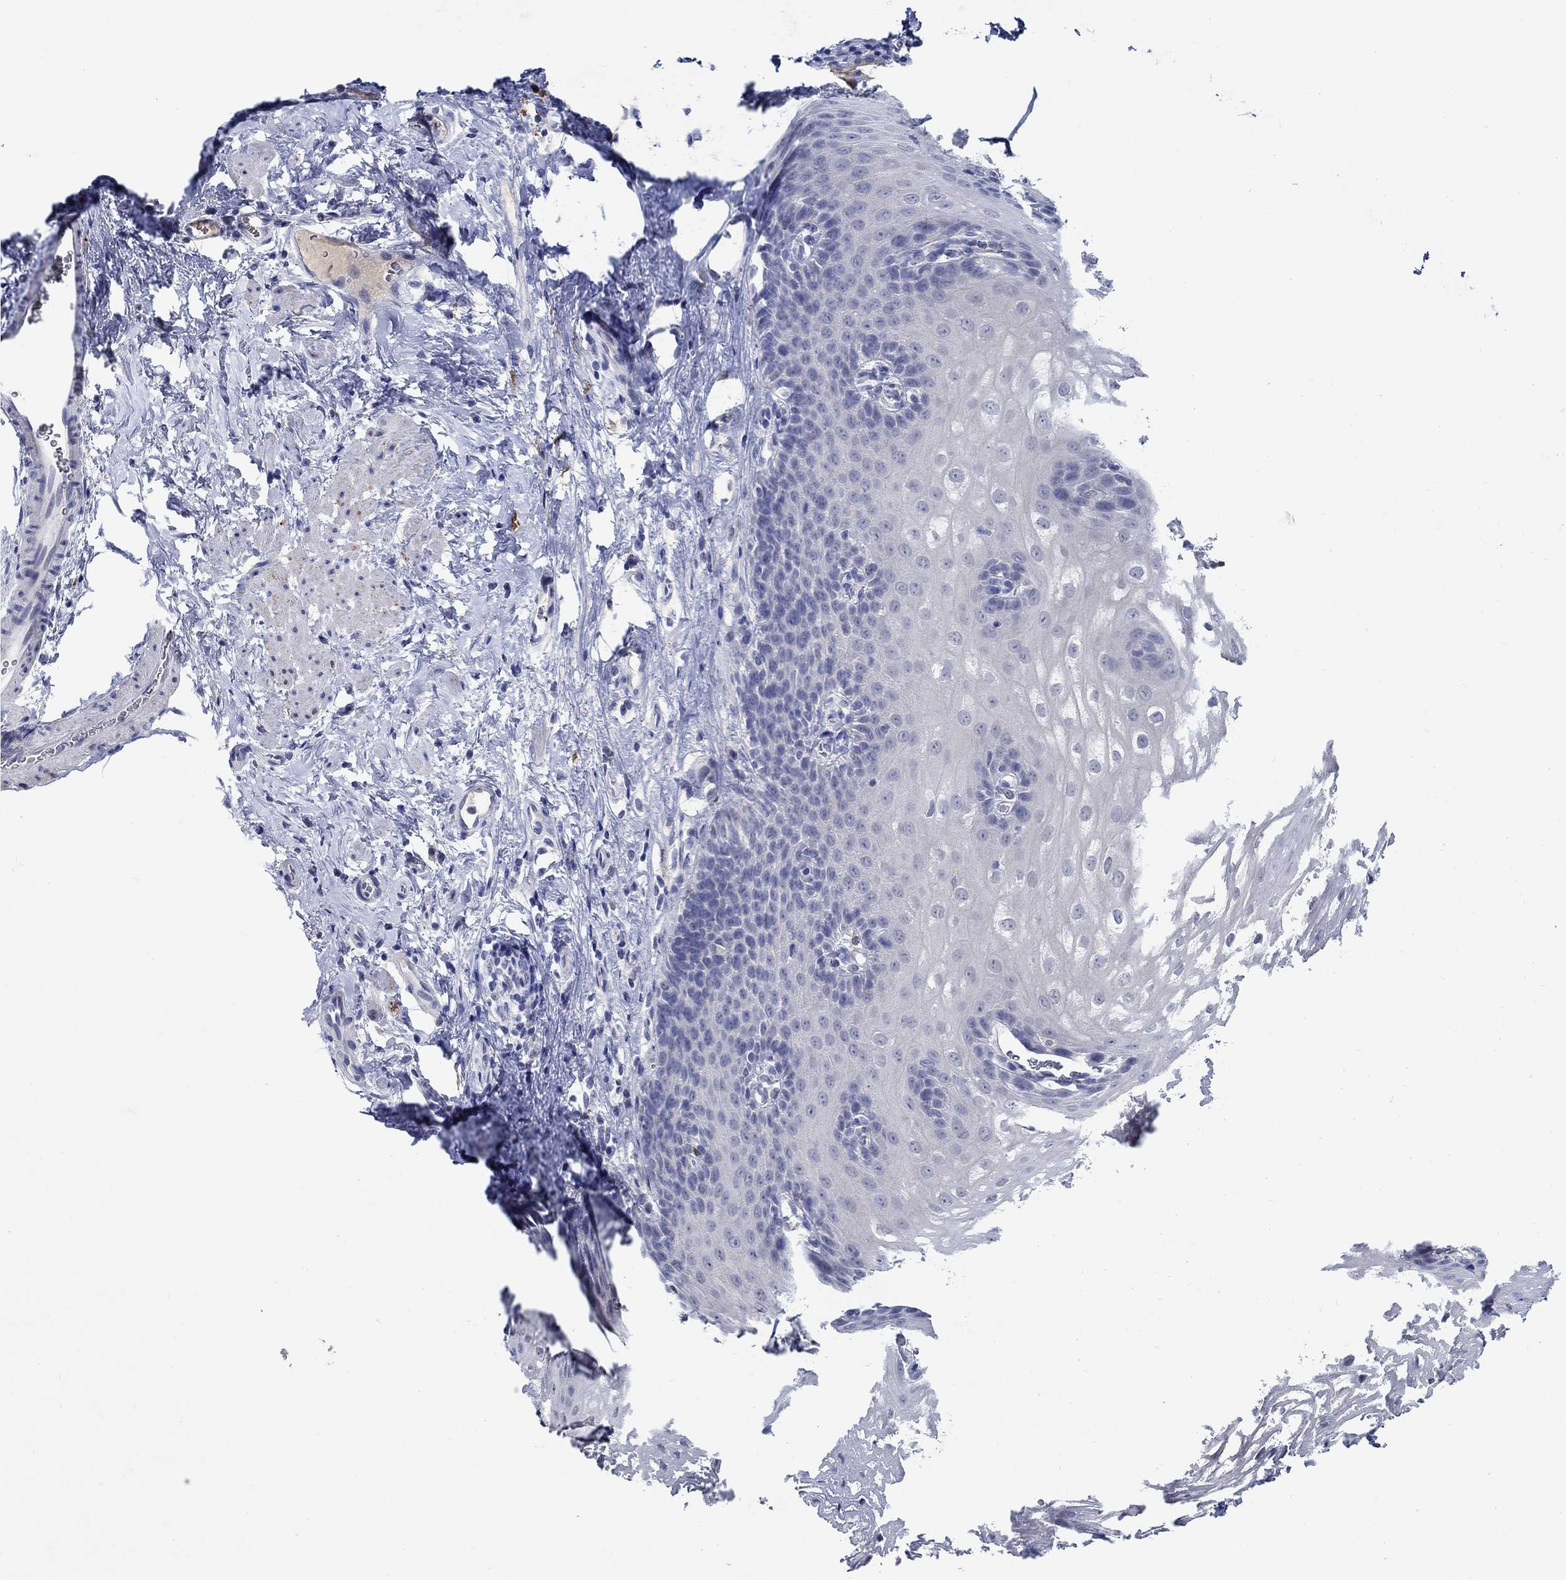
{"staining": {"intensity": "negative", "quantity": "none", "location": "none"}, "tissue": "esophagus", "cell_type": "Squamous epithelial cells", "image_type": "normal", "snomed": [{"axis": "morphology", "description": "Normal tissue, NOS"}, {"axis": "topography", "description": "Esophagus"}], "caption": "Immunohistochemistry image of normal esophagus: esophagus stained with DAB (3,3'-diaminobenzidine) exhibits no significant protein staining in squamous epithelial cells.", "gene": "MC2R", "patient": {"sex": "male", "age": 64}}